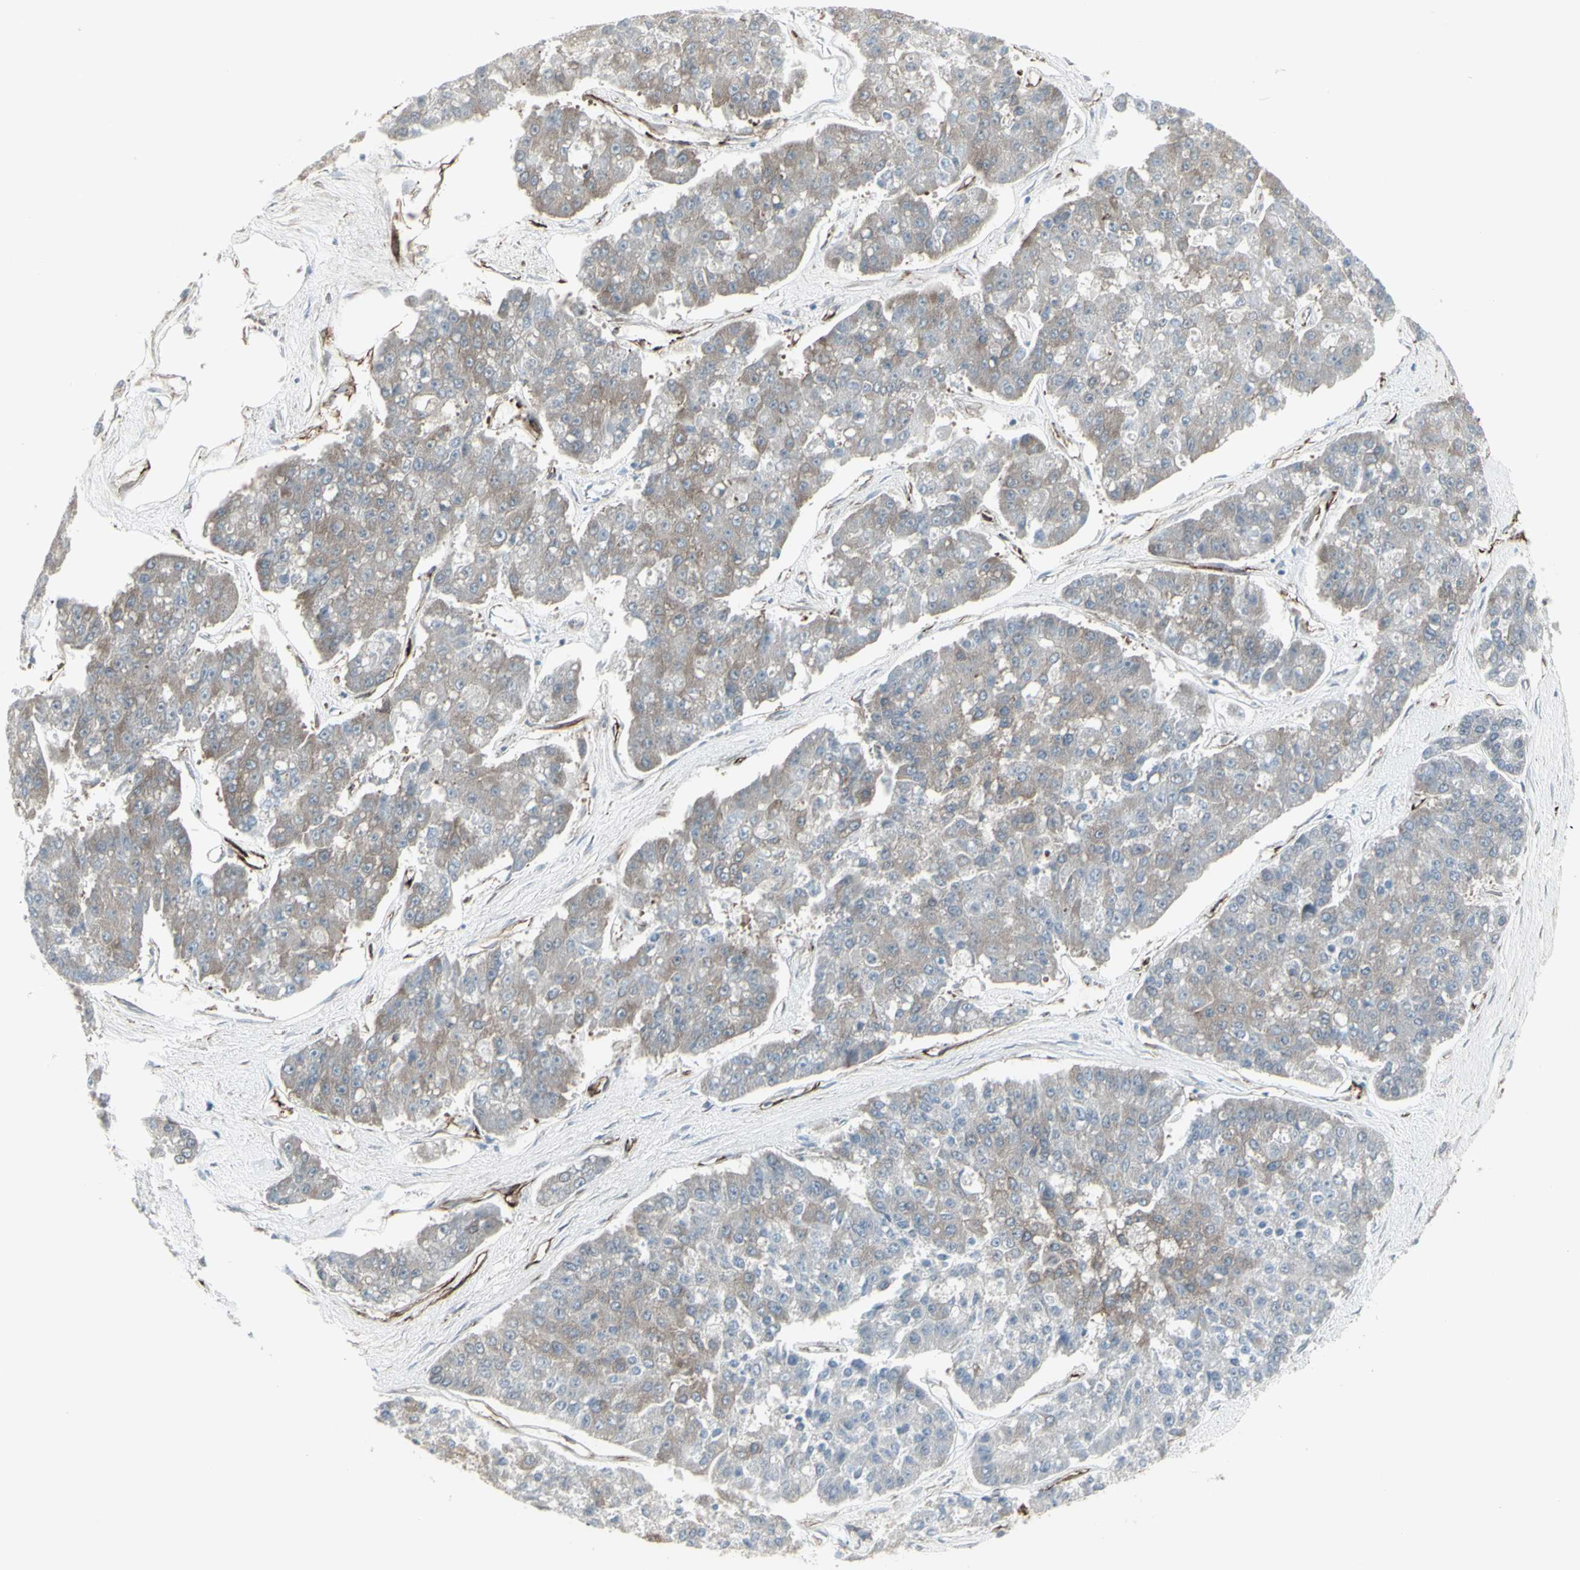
{"staining": {"intensity": "weak", "quantity": ">75%", "location": "cytoplasmic/membranous"}, "tissue": "pancreatic cancer", "cell_type": "Tumor cells", "image_type": "cancer", "snomed": [{"axis": "morphology", "description": "Adenocarcinoma, NOS"}, {"axis": "topography", "description": "Pancreas"}], "caption": "Pancreatic adenocarcinoma tissue exhibits weak cytoplasmic/membranous staining in approximately >75% of tumor cells", "gene": "DTX3L", "patient": {"sex": "male", "age": 50}}